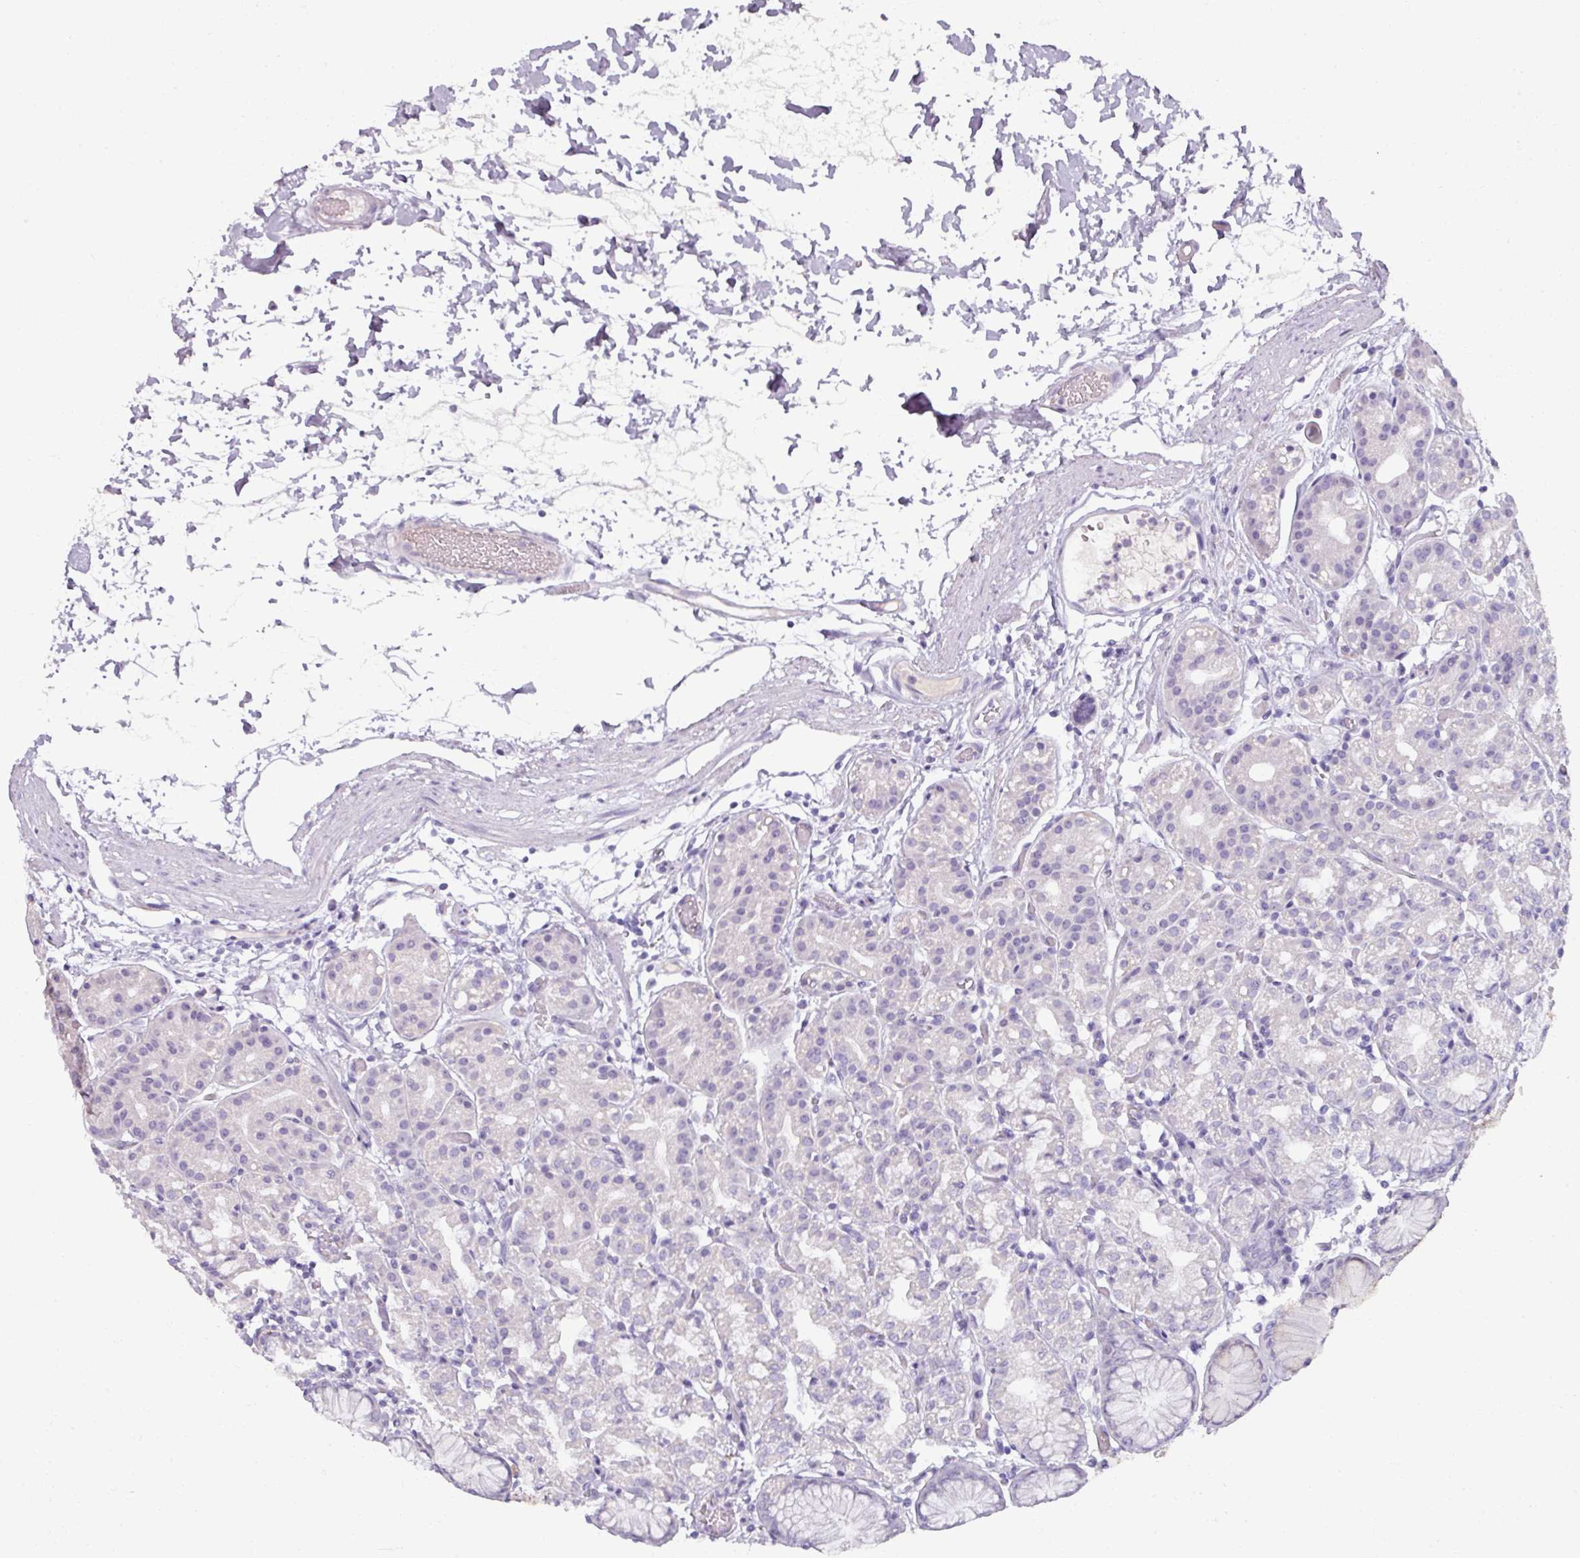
{"staining": {"intensity": "negative", "quantity": "none", "location": "none"}, "tissue": "stomach", "cell_type": "Glandular cells", "image_type": "normal", "snomed": [{"axis": "morphology", "description": "Normal tissue, NOS"}, {"axis": "topography", "description": "Stomach"}], "caption": "Glandular cells are negative for protein expression in unremarkable human stomach.", "gene": "SLC27A5", "patient": {"sex": "female", "age": 57}}